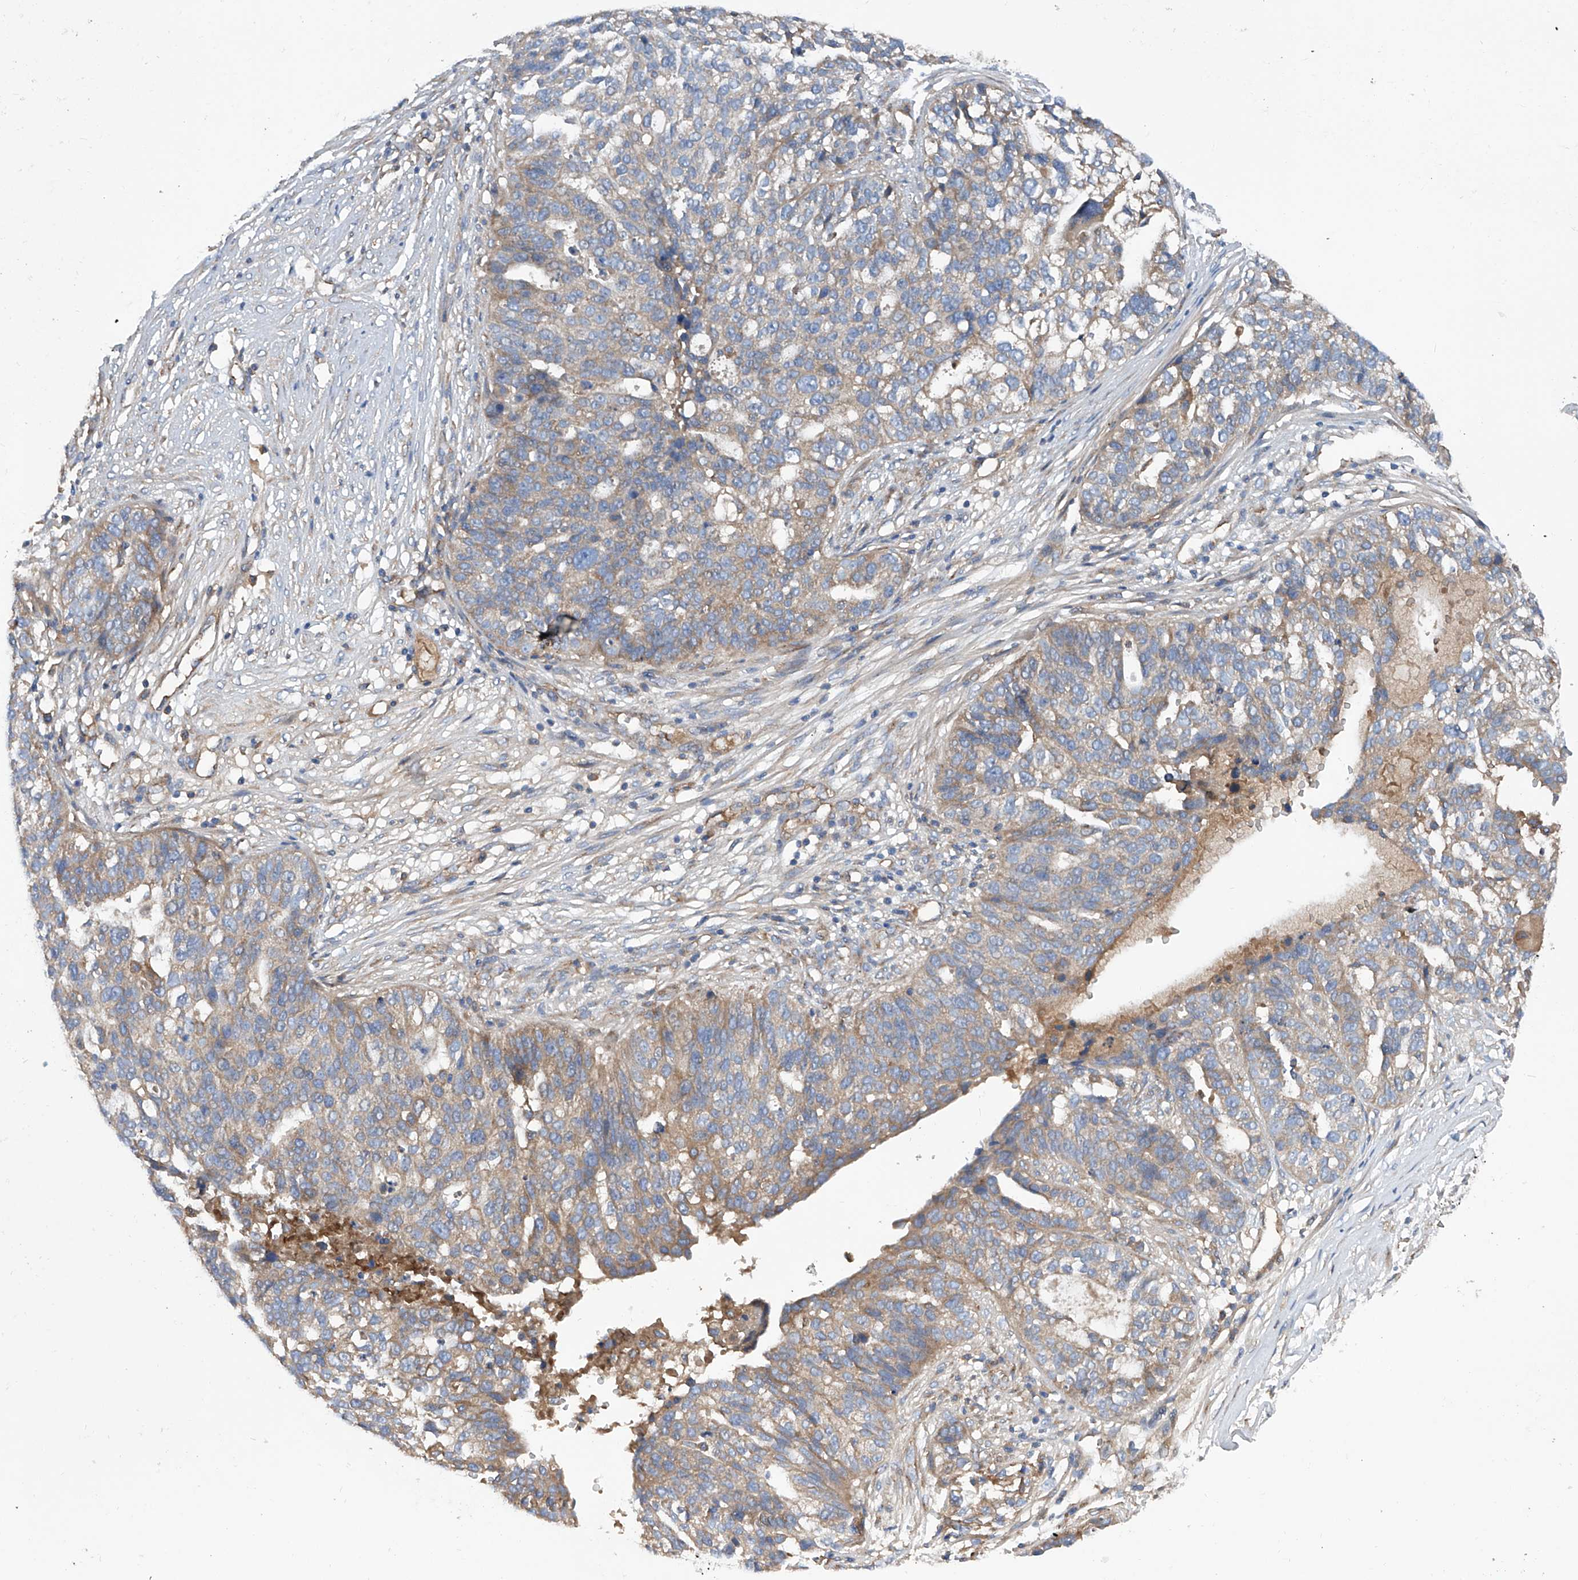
{"staining": {"intensity": "moderate", "quantity": "25%-75%", "location": "cytoplasmic/membranous"}, "tissue": "ovarian cancer", "cell_type": "Tumor cells", "image_type": "cancer", "snomed": [{"axis": "morphology", "description": "Cystadenocarcinoma, serous, NOS"}, {"axis": "topography", "description": "Ovary"}], "caption": "Brown immunohistochemical staining in ovarian cancer shows moderate cytoplasmic/membranous expression in about 25%-75% of tumor cells.", "gene": "ASCC3", "patient": {"sex": "female", "age": 59}}